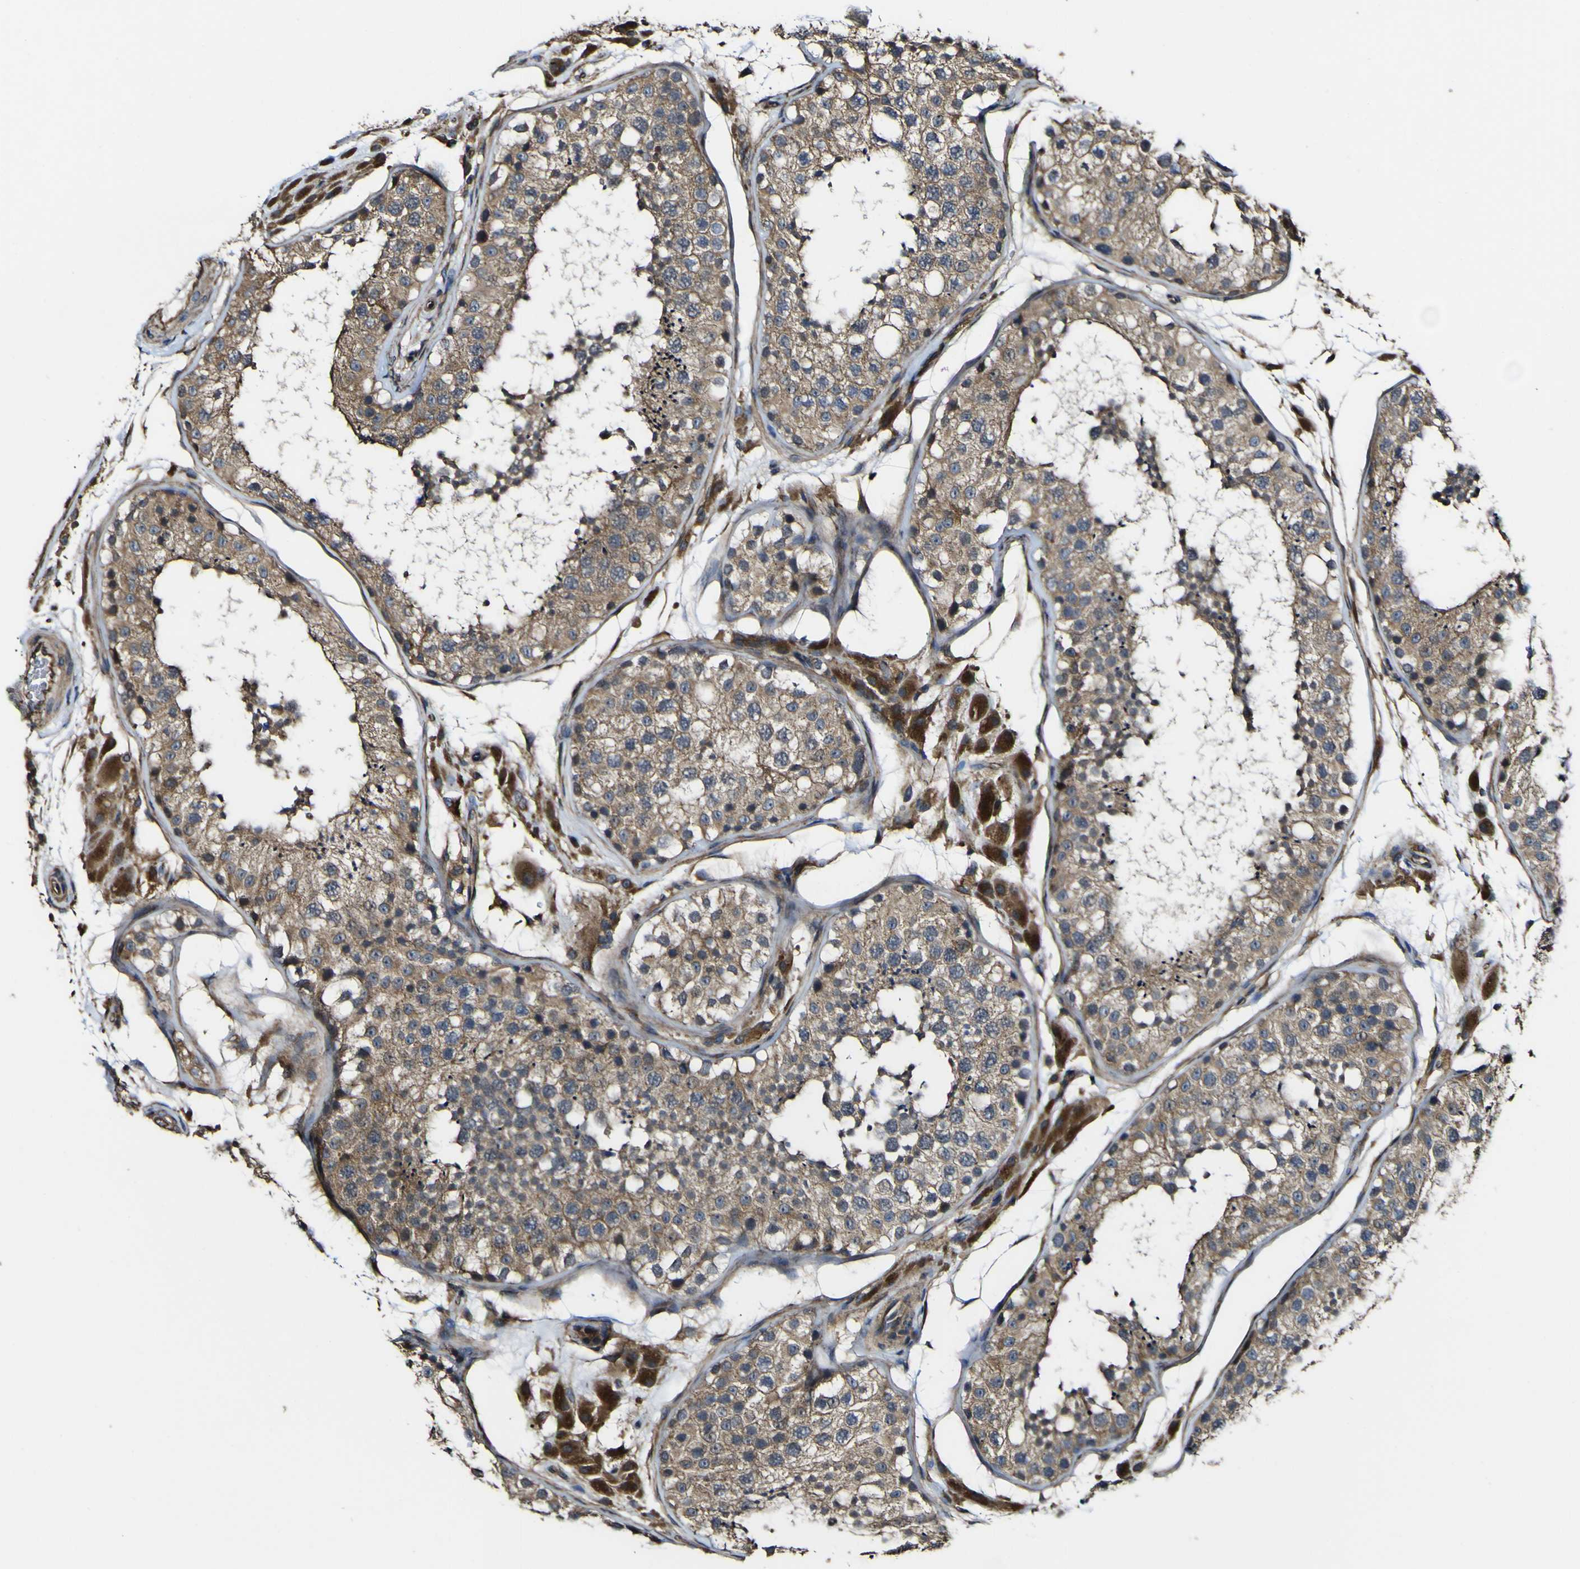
{"staining": {"intensity": "moderate", "quantity": ">75%", "location": "cytoplasmic/membranous"}, "tissue": "testis", "cell_type": "Cells in seminiferous ducts", "image_type": "normal", "snomed": [{"axis": "morphology", "description": "Normal tissue, NOS"}, {"axis": "topography", "description": "Testis"}], "caption": "A medium amount of moderate cytoplasmic/membranous positivity is present in approximately >75% of cells in seminiferous ducts in benign testis. (IHC, brightfield microscopy, high magnification).", "gene": "NAALADL2", "patient": {"sex": "male", "age": 26}}